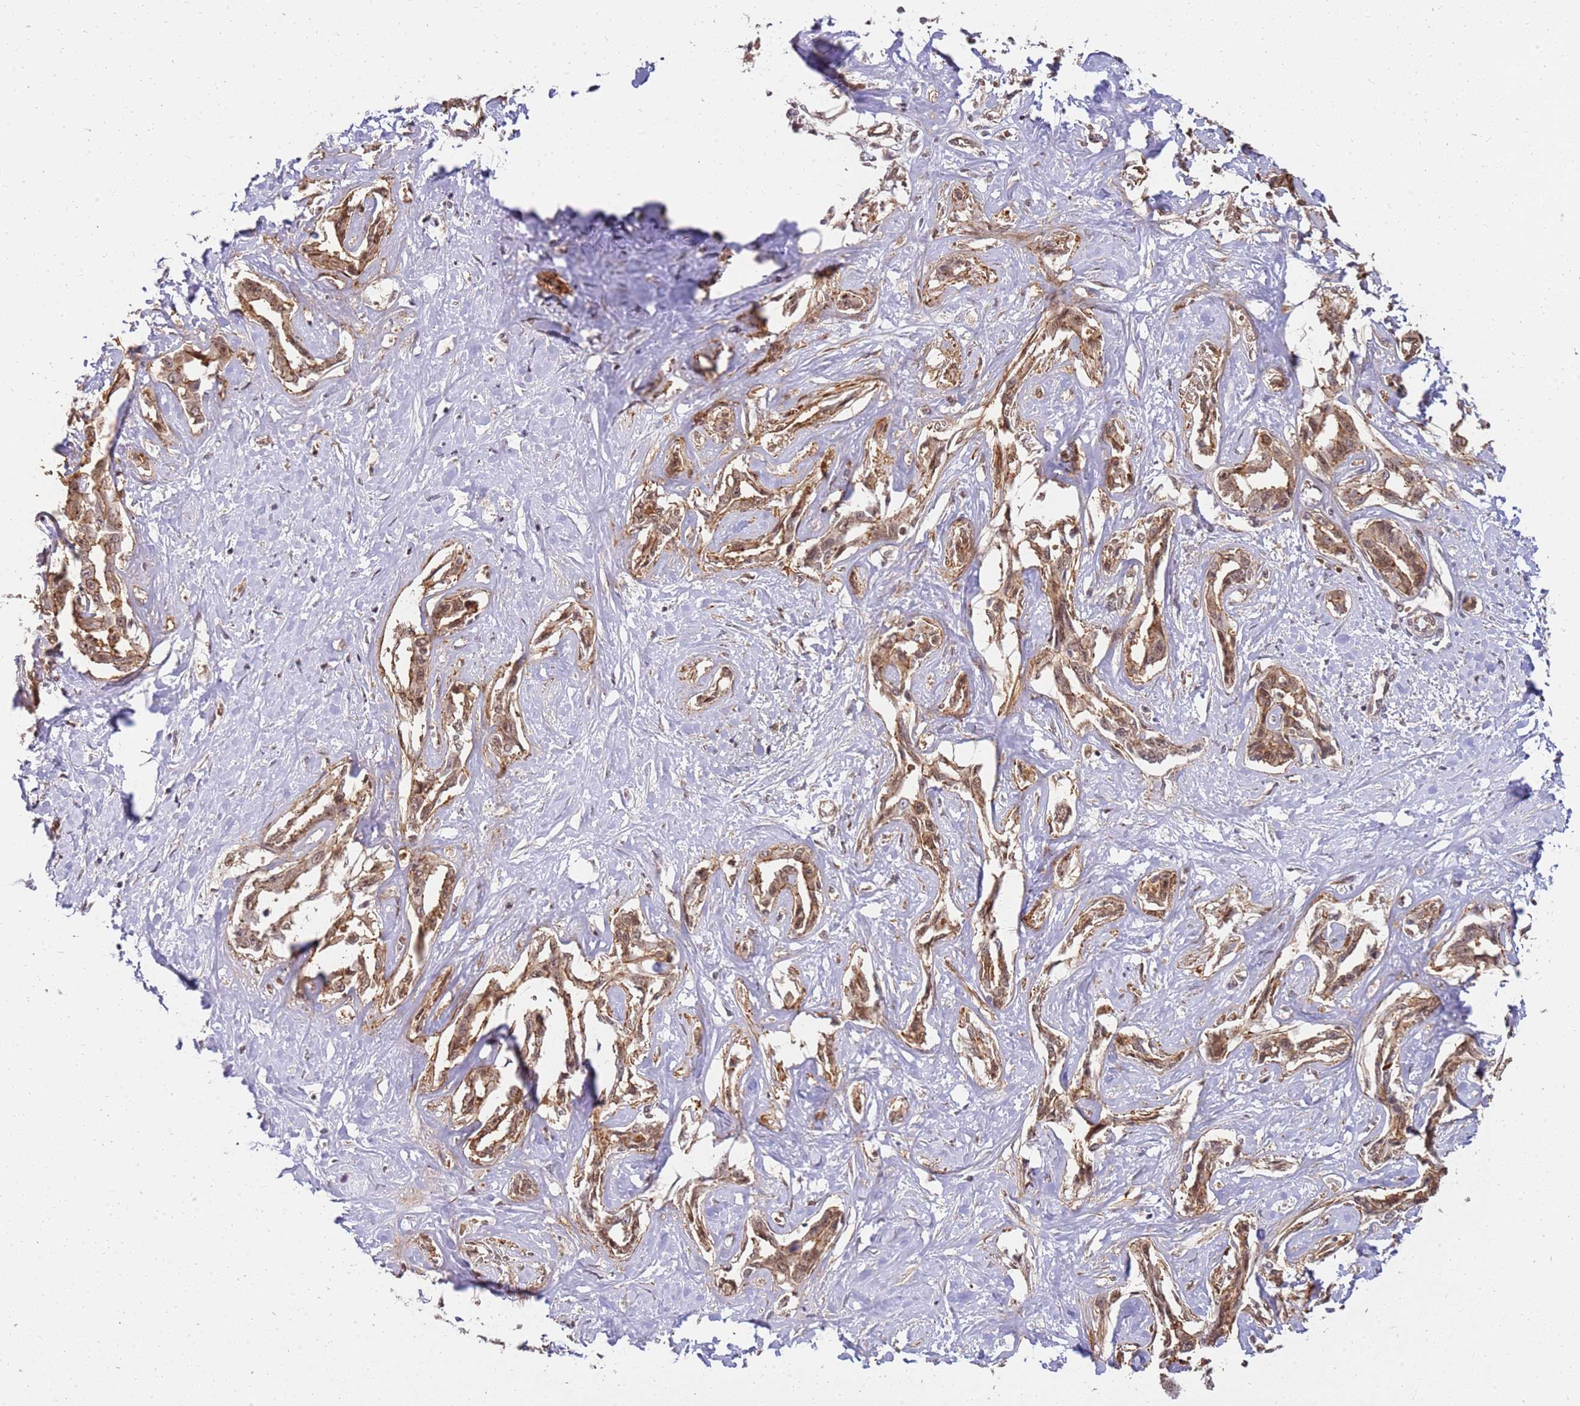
{"staining": {"intensity": "moderate", "quantity": ">75%", "location": "nuclear"}, "tissue": "liver cancer", "cell_type": "Tumor cells", "image_type": "cancer", "snomed": [{"axis": "morphology", "description": "Cholangiocarcinoma"}, {"axis": "topography", "description": "Liver"}], "caption": "Liver cancer stained for a protein (brown) displays moderate nuclear positive expression in about >75% of tumor cells.", "gene": "ST18", "patient": {"sex": "male", "age": 59}}